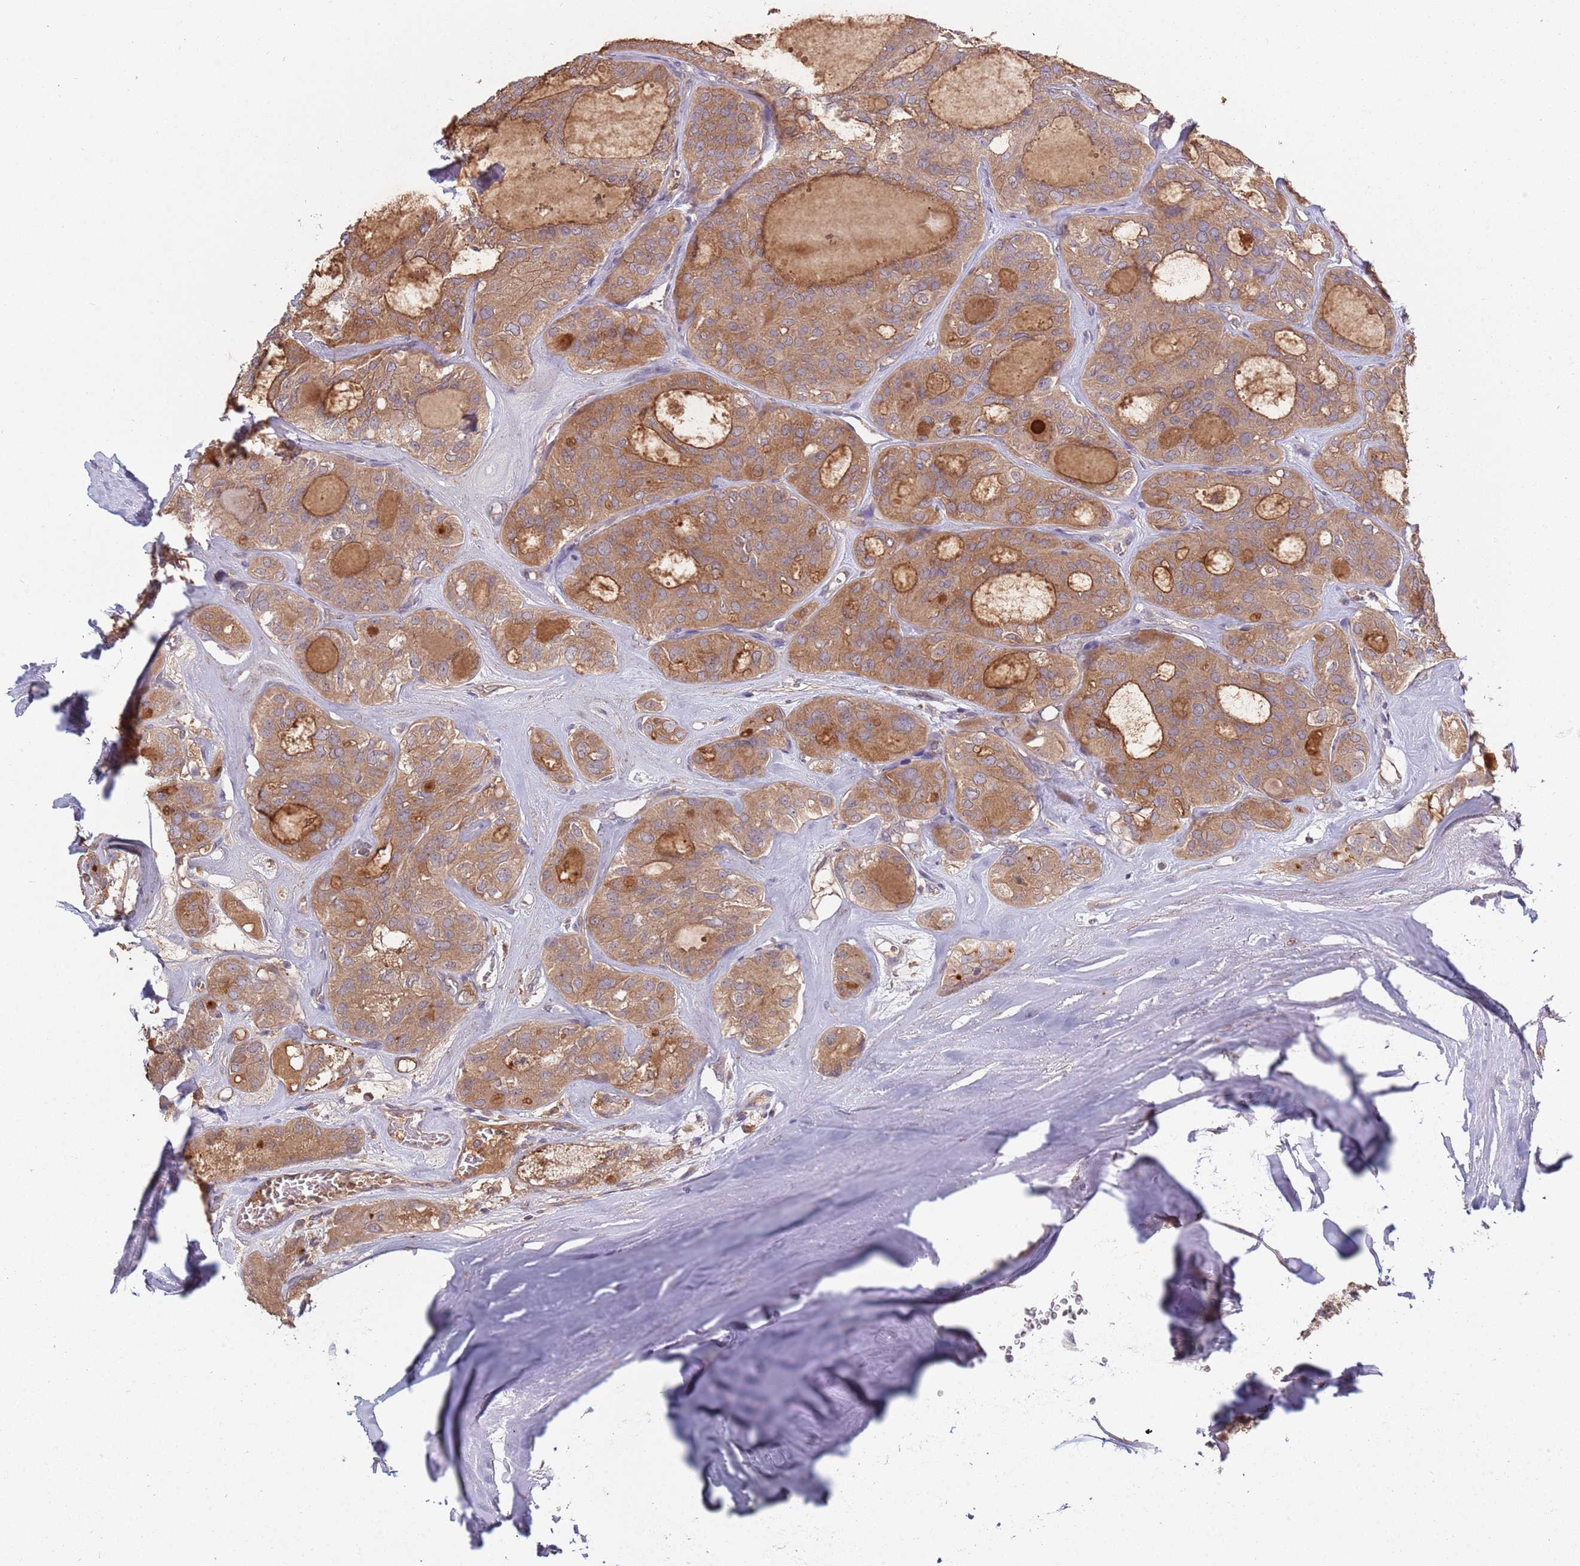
{"staining": {"intensity": "moderate", "quantity": ">75%", "location": "cytoplasmic/membranous"}, "tissue": "thyroid cancer", "cell_type": "Tumor cells", "image_type": "cancer", "snomed": [{"axis": "morphology", "description": "Follicular adenoma carcinoma, NOS"}, {"axis": "topography", "description": "Thyroid gland"}], "caption": "Human follicular adenoma carcinoma (thyroid) stained with a brown dye displays moderate cytoplasmic/membranous positive positivity in approximately >75% of tumor cells.", "gene": "USP32", "patient": {"sex": "male", "age": 75}}